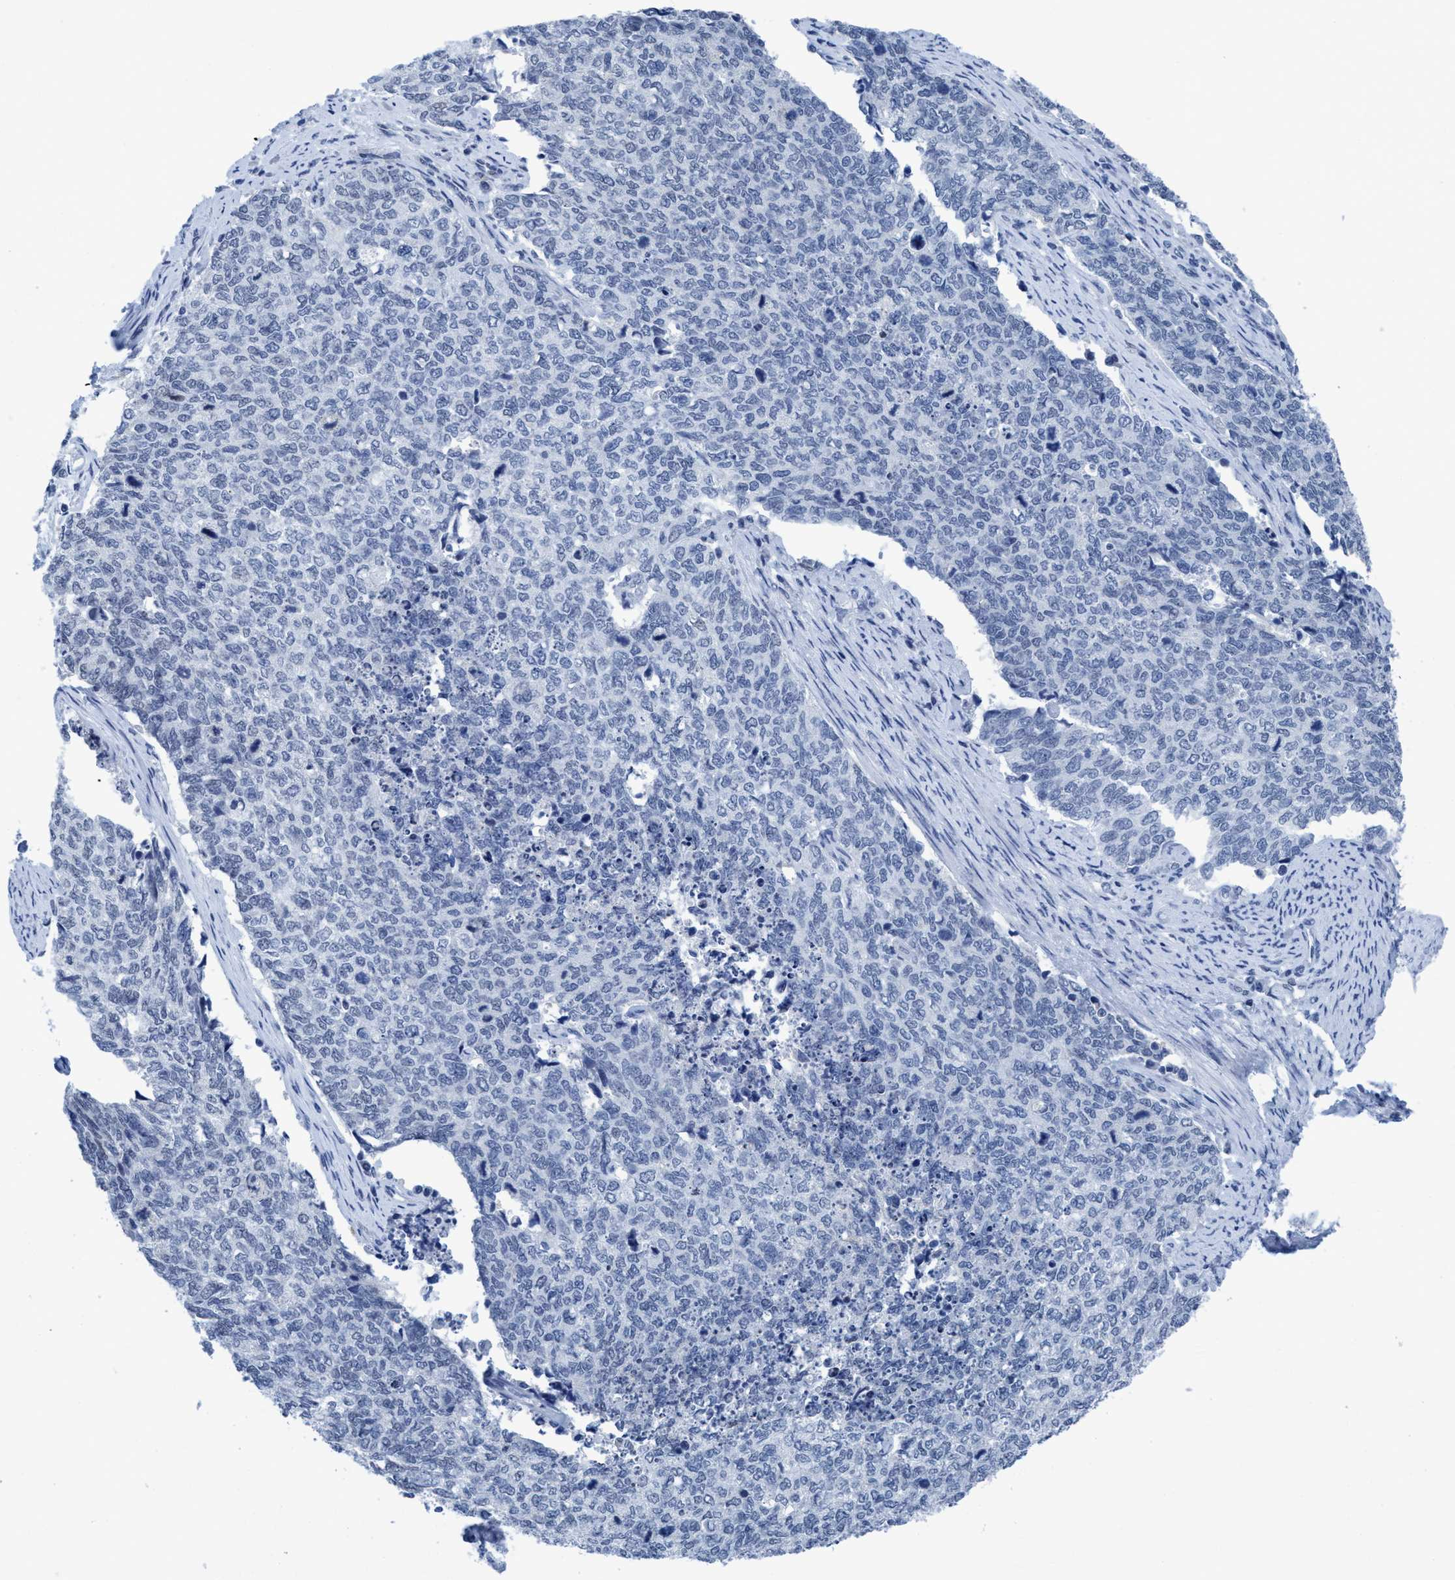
{"staining": {"intensity": "negative", "quantity": "none", "location": "none"}, "tissue": "cervical cancer", "cell_type": "Tumor cells", "image_type": "cancer", "snomed": [{"axis": "morphology", "description": "Squamous cell carcinoma, NOS"}, {"axis": "topography", "description": "Cervix"}], "caption": "This is an immunohistochemistry (IHC) micrograph of human cervical cancer. There is no staining in tumor cells.", "gene": "DNAI1", "patient": {"sex": "female", "age": 63}}